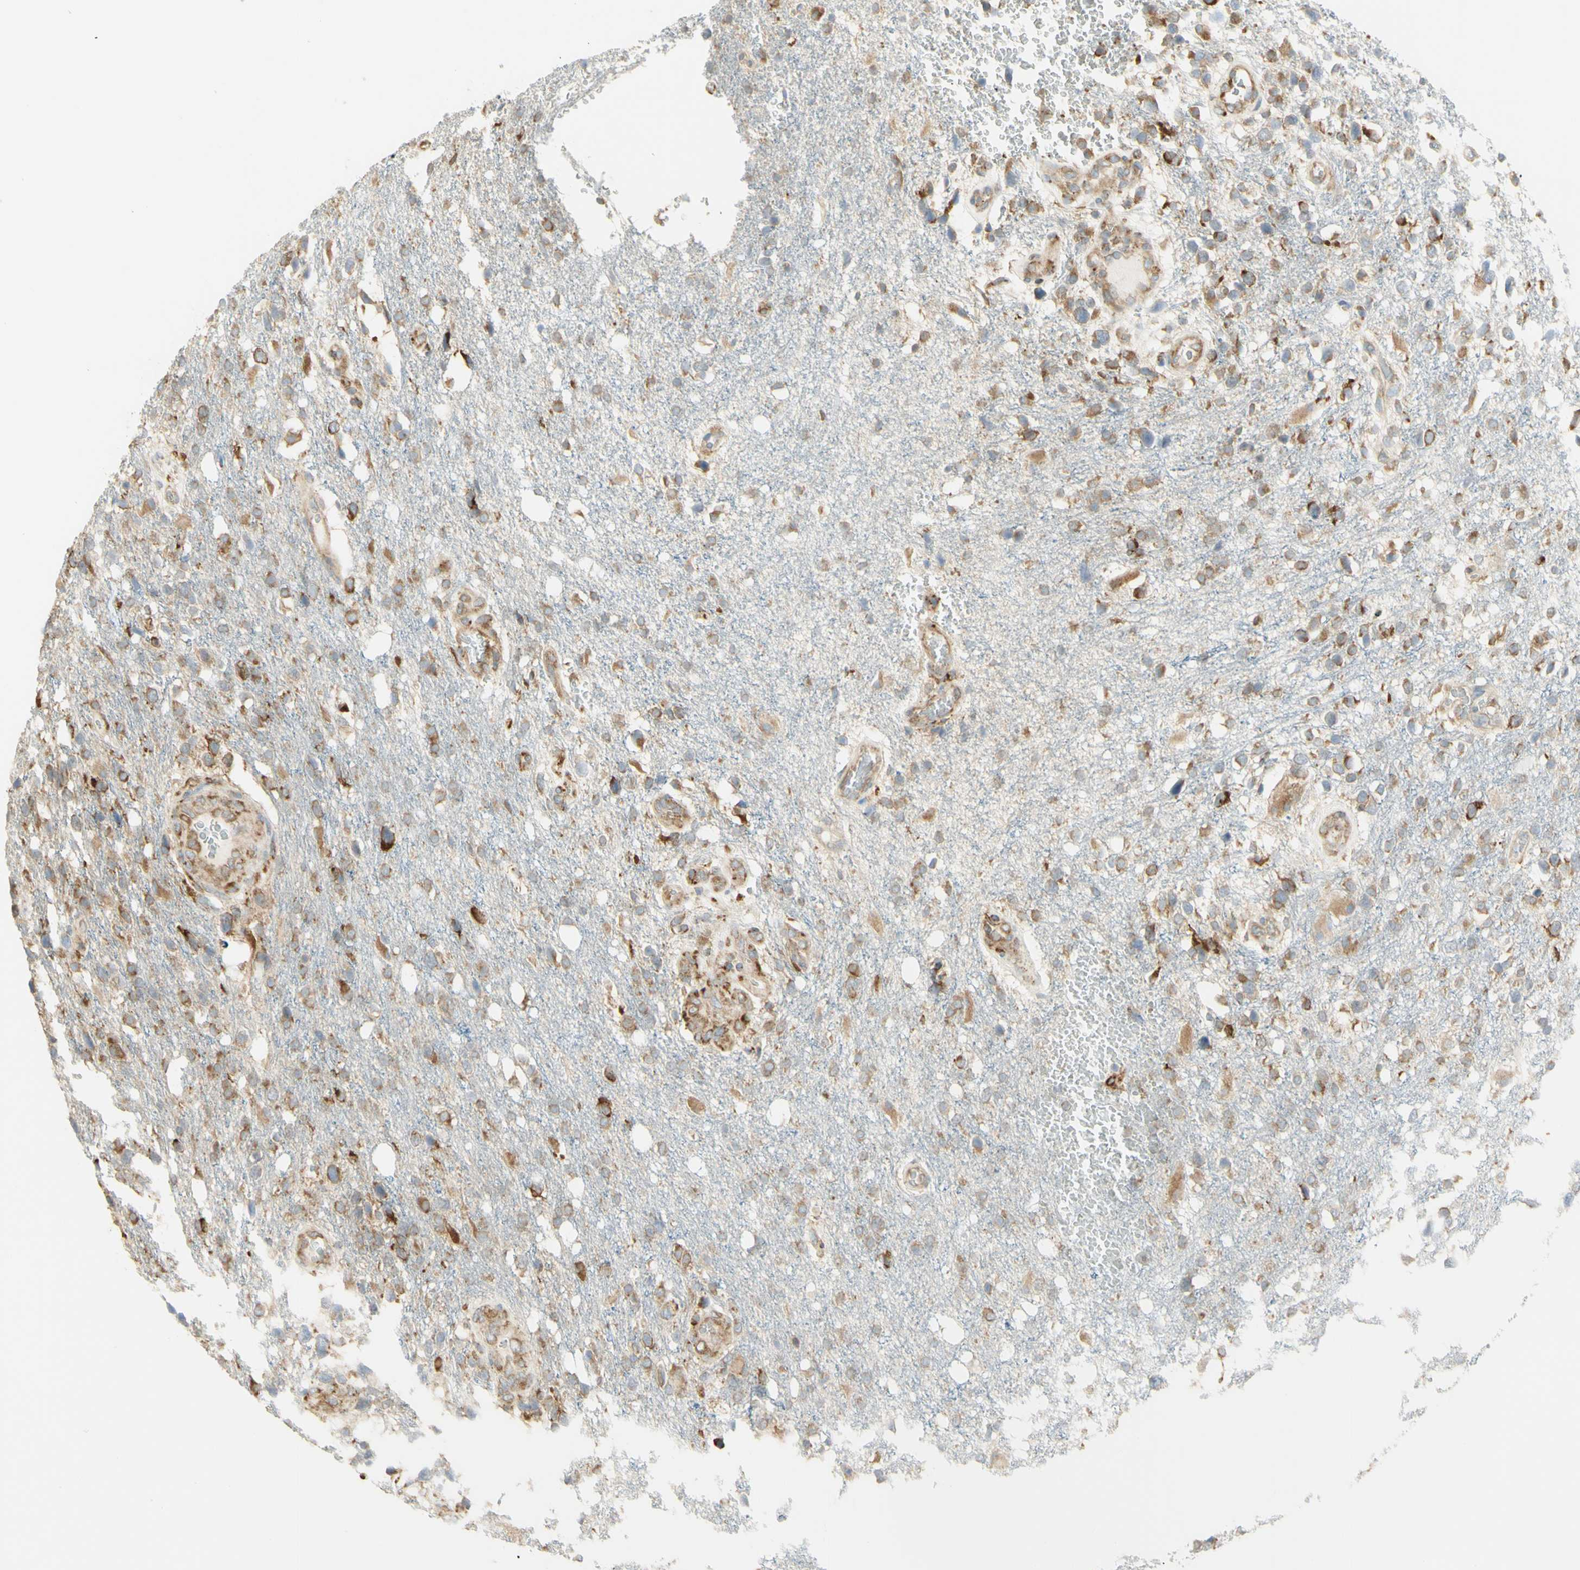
{"staining": {"intensity": "moderate", "quantity": "25%-75%", "location": "cytoplasmic/membranous"}, "tissue": "glioma", "cell_type": "Tumor cells", "image_type": "cancer", "snomed": [{"axis": "morphology", "description": "Glioma, malignant, High grade"}, {"axis": "topography", "description": "Brain"}], "caption": "Immunohistochemistry (IHC) (DAB (3,3'-diaminobenzidine)) staining of glioma demonstrates moderate cytoplasmic/membranous protein positivity in about 25%-75% of tumor cells.", "gene": "MANF", "patient": {"sex": "female", "age": 58}}